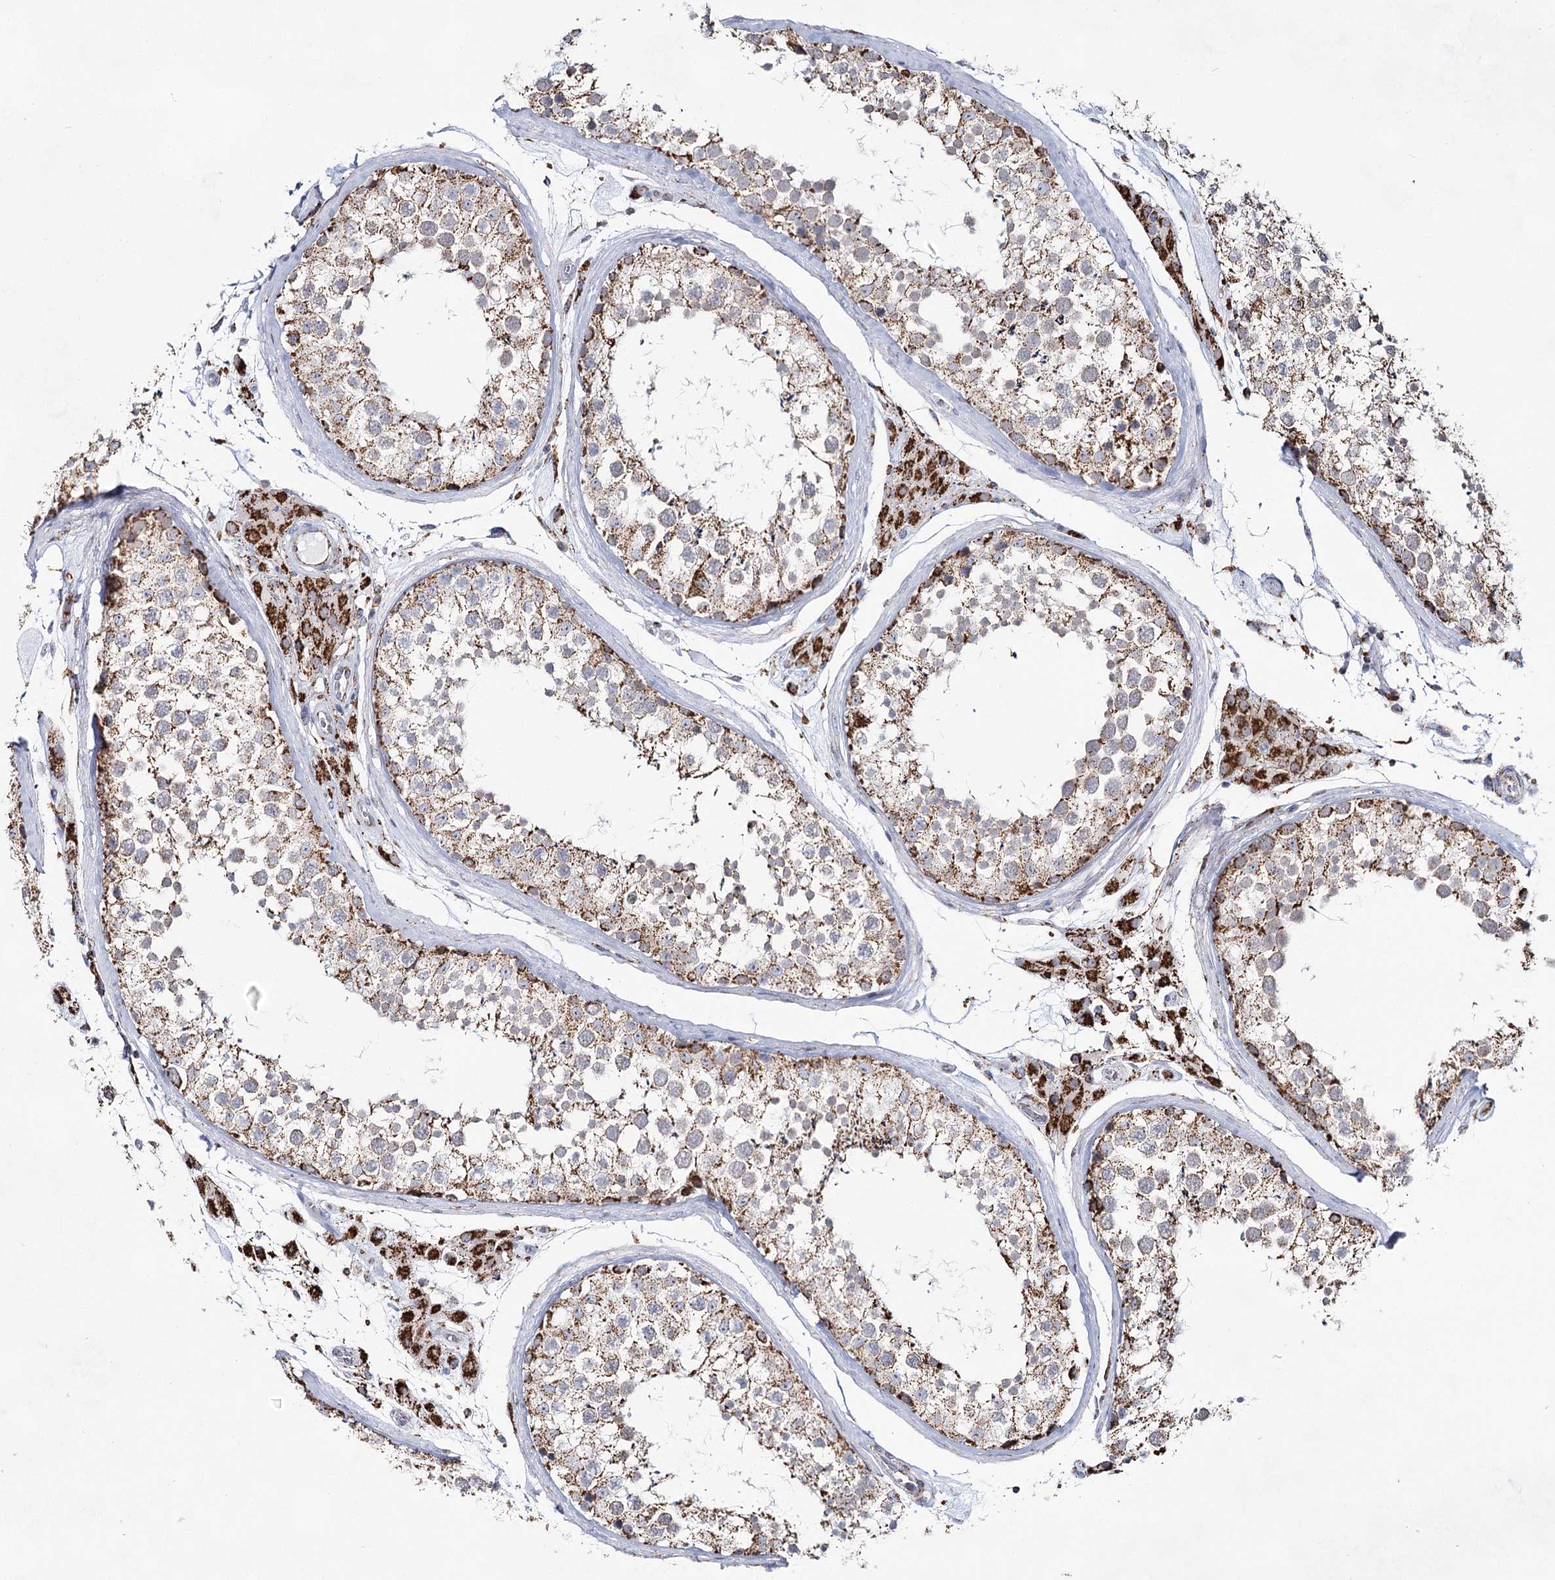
{"staining": {"intensity": "moderate", "quantity": ">75%", "location": "cytoplasmic/membranous"}, "tissue": "testis", "cell_type": "Cells in seminiferous ducts", "image_type": "normal", "snomed": [{"axis": "morphology", "description": "Normal tissue, NOS"}, {"axis": "topography", "description": "Testis"}], "caption": "The image displays staining of unremarkable testis, revealing moderate cytoplasmic/membranous protein staining (brown color) within cells in seminiferous ducts. The staining was performed using DAB to visualize the protein expression in brown, while the nuclei were stained in blue with hematoxylin (Magnification: 20x).", "gene": "CWF19L1", "patient": {"sex": "male", "age": 46}}